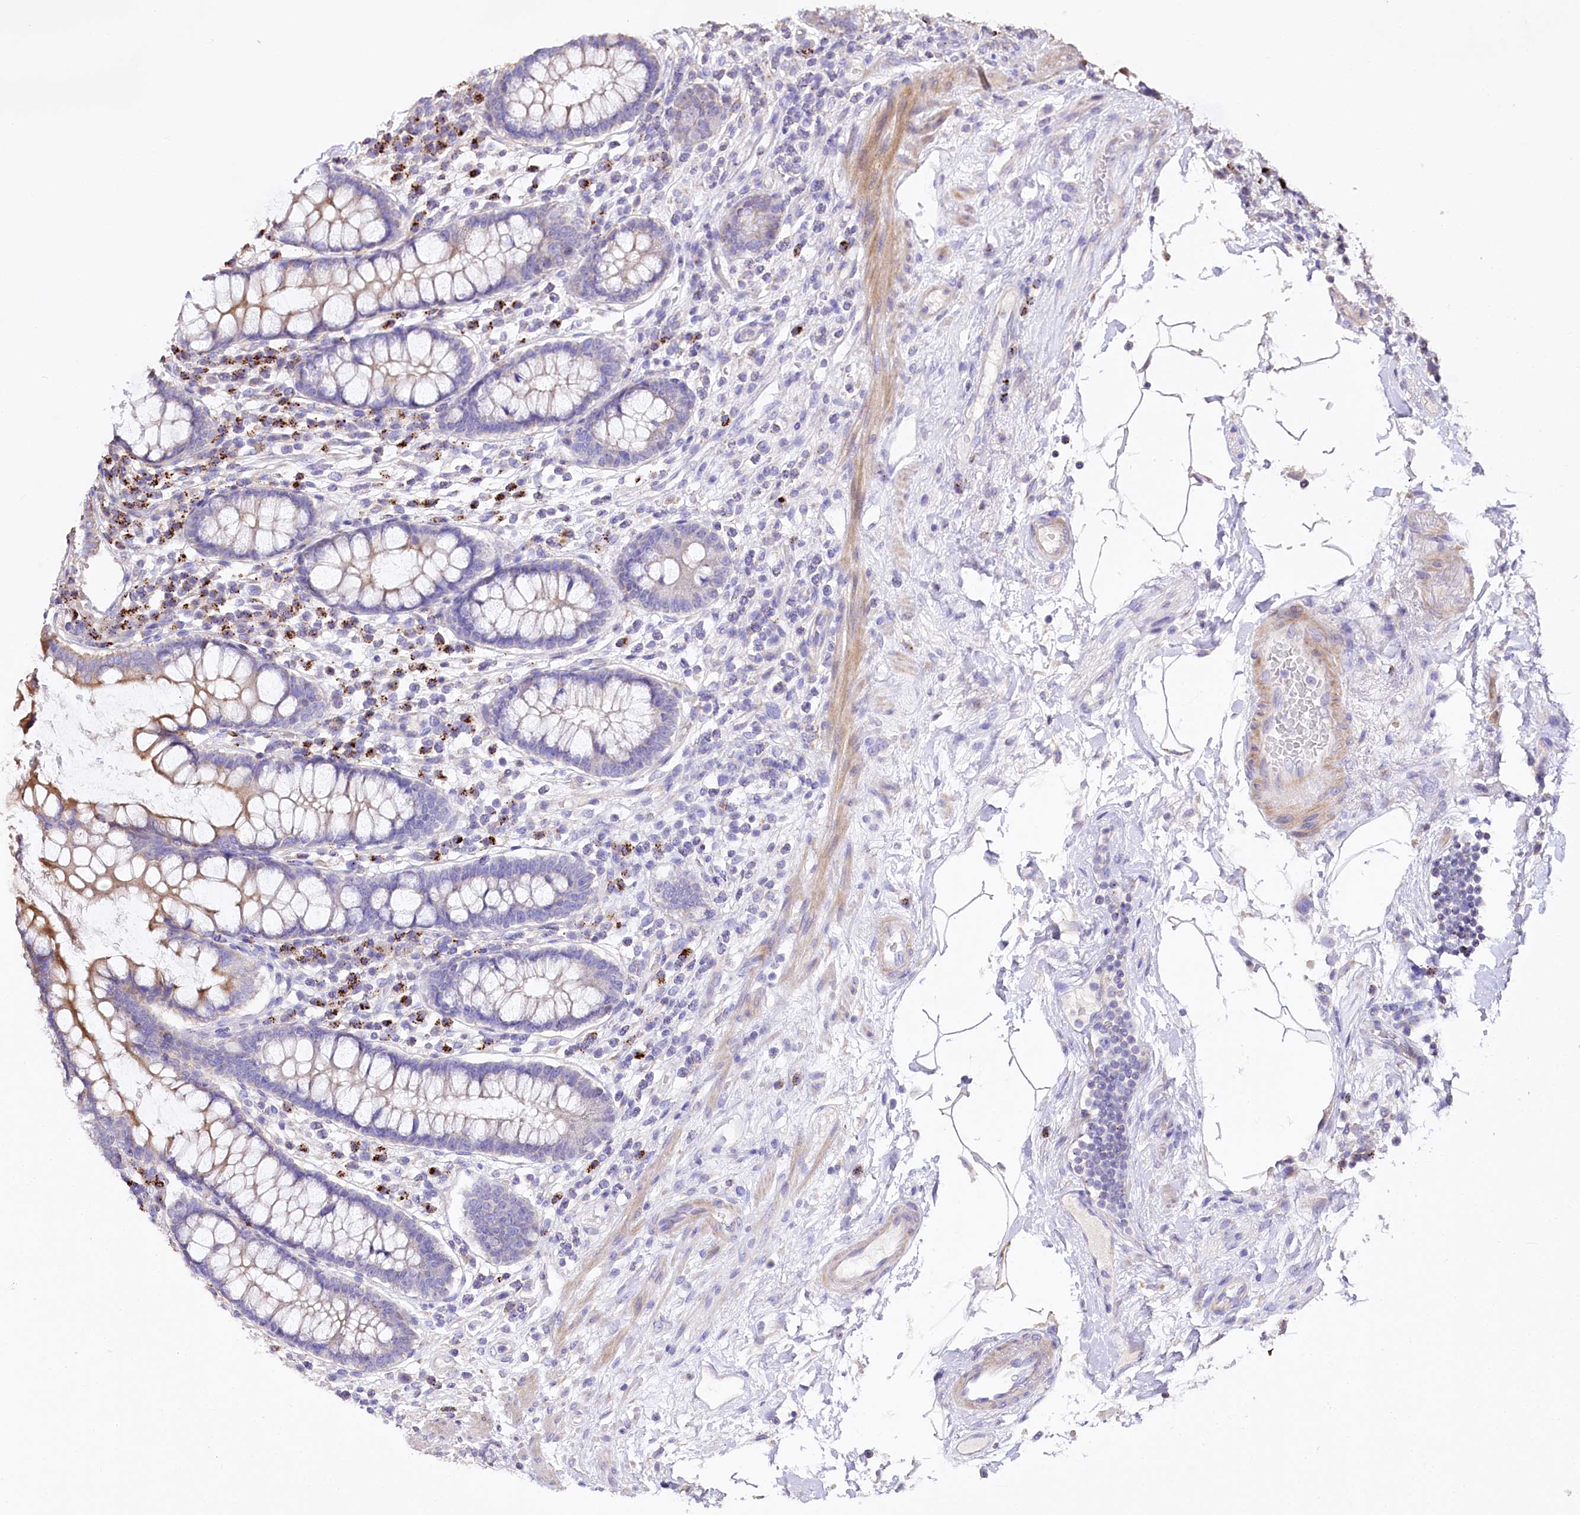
{"staining": {"intensity": "negative", "quantity": "none", "location": "none"}, "tissue": "colon", "cell_type": "Endothelial cells", "image_type": "normal", "snomed": [{"axis": "morphology", "description": "Normal tissue, NOS"}, {"axis": "topography", "description": "Colon"}], "caption": "Immunohistochemical staining of benign human colon displays no significant positivity in endothelial cells.", "gene": "PTER", "patient": {"sex": "female", "age": 79}}